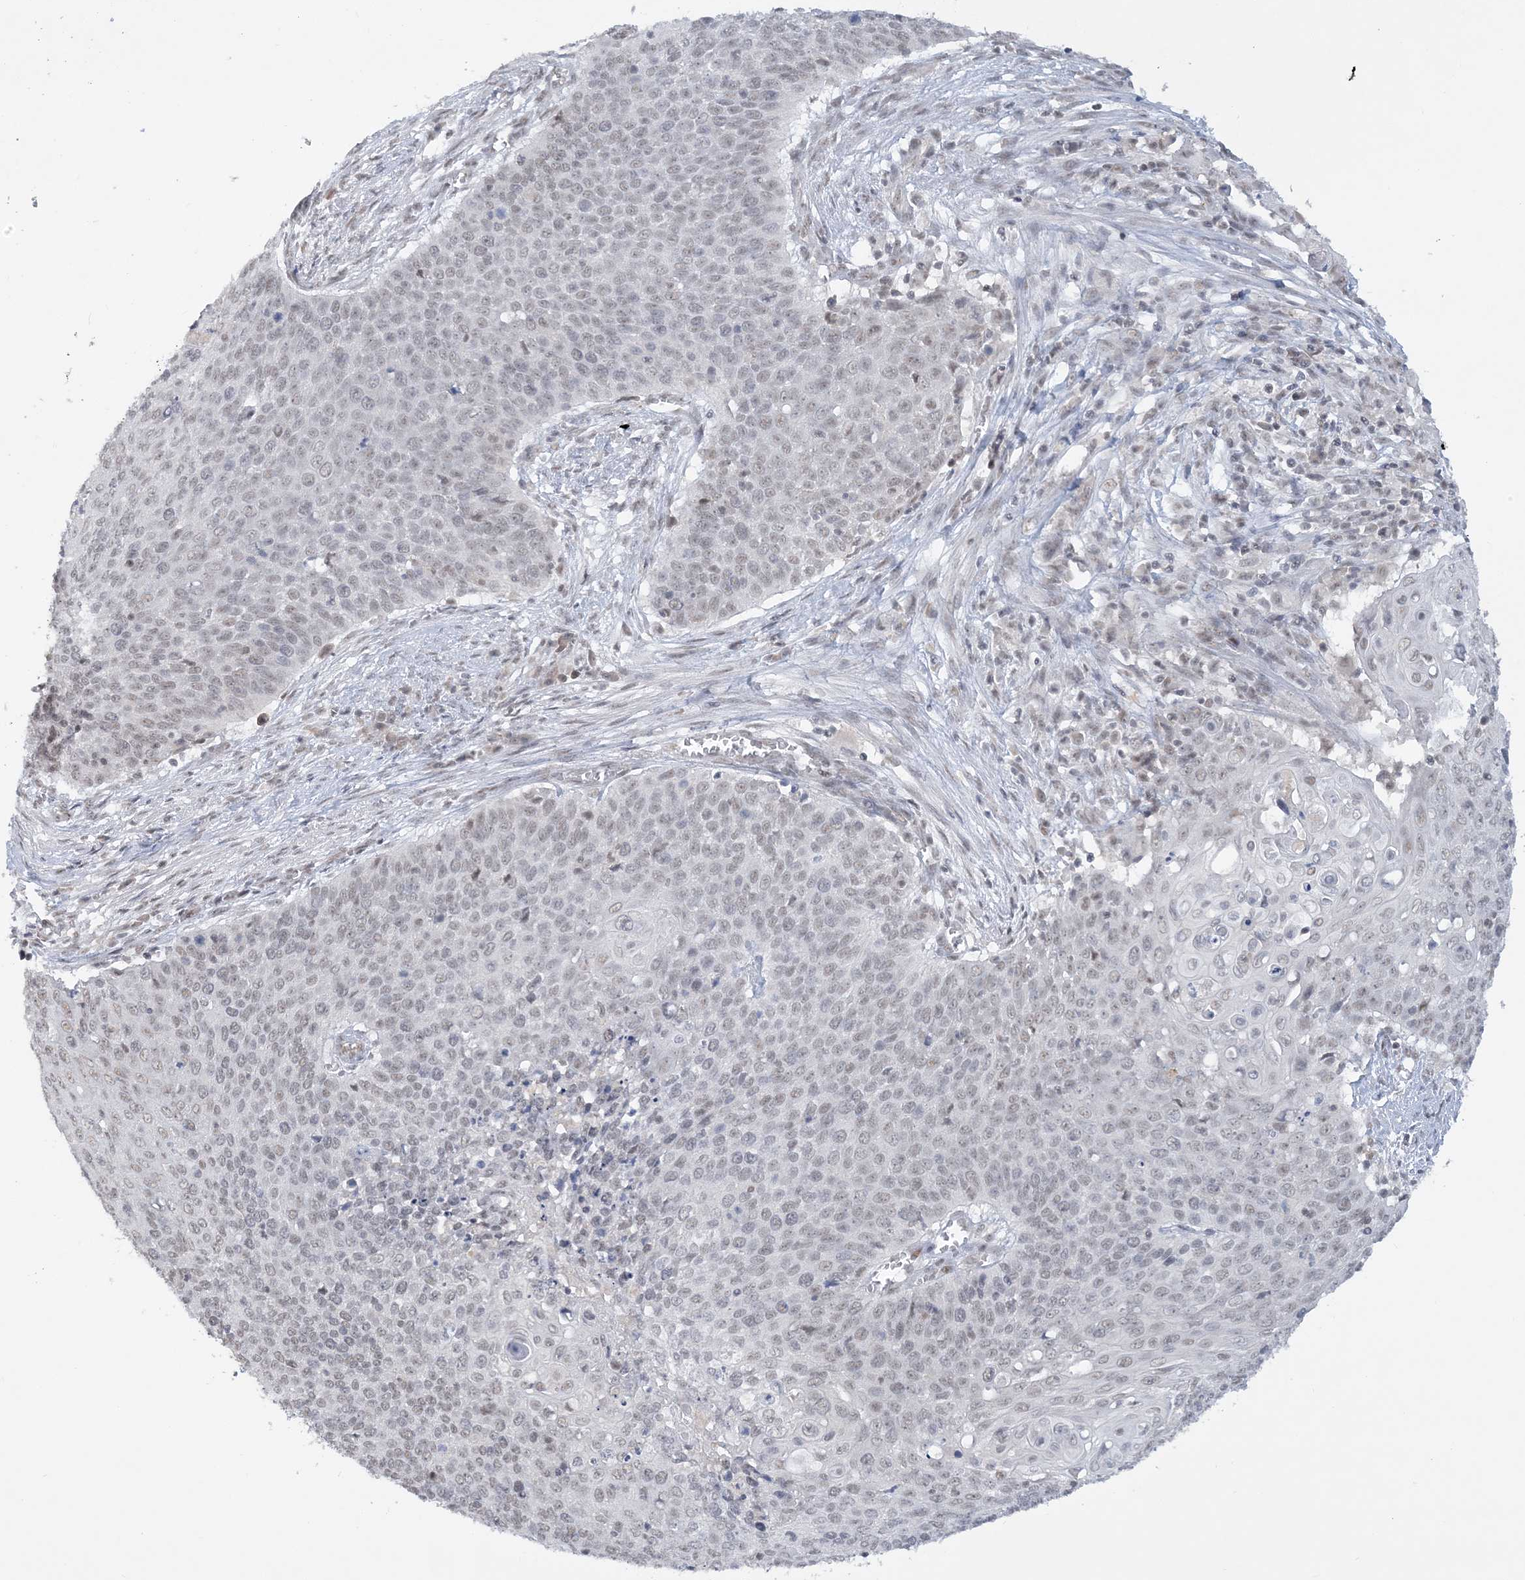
{"staining": {"intensity": "negative", "quantity": "none", "location": "none"}, "tissue": "cervical cancer", "cell_type": "Tumor cells", "image_type": "cancer", "snomed": [{"axis": "morphology", "description": "Squamous cell carcinoma, NOS"}, {"axis": "topography", "description": "Cervix"}], "caption": "Tumor cells are negative for protein expression in human cervical squamous cell carcinoma. The staining is performed using DAB (3,3'-diaminobenzidine) brown chromogen with nuclei counter-stained in using hematoxylin.", "gene": "KMT2D", "patient": {"sex": "female", "age": 39}}